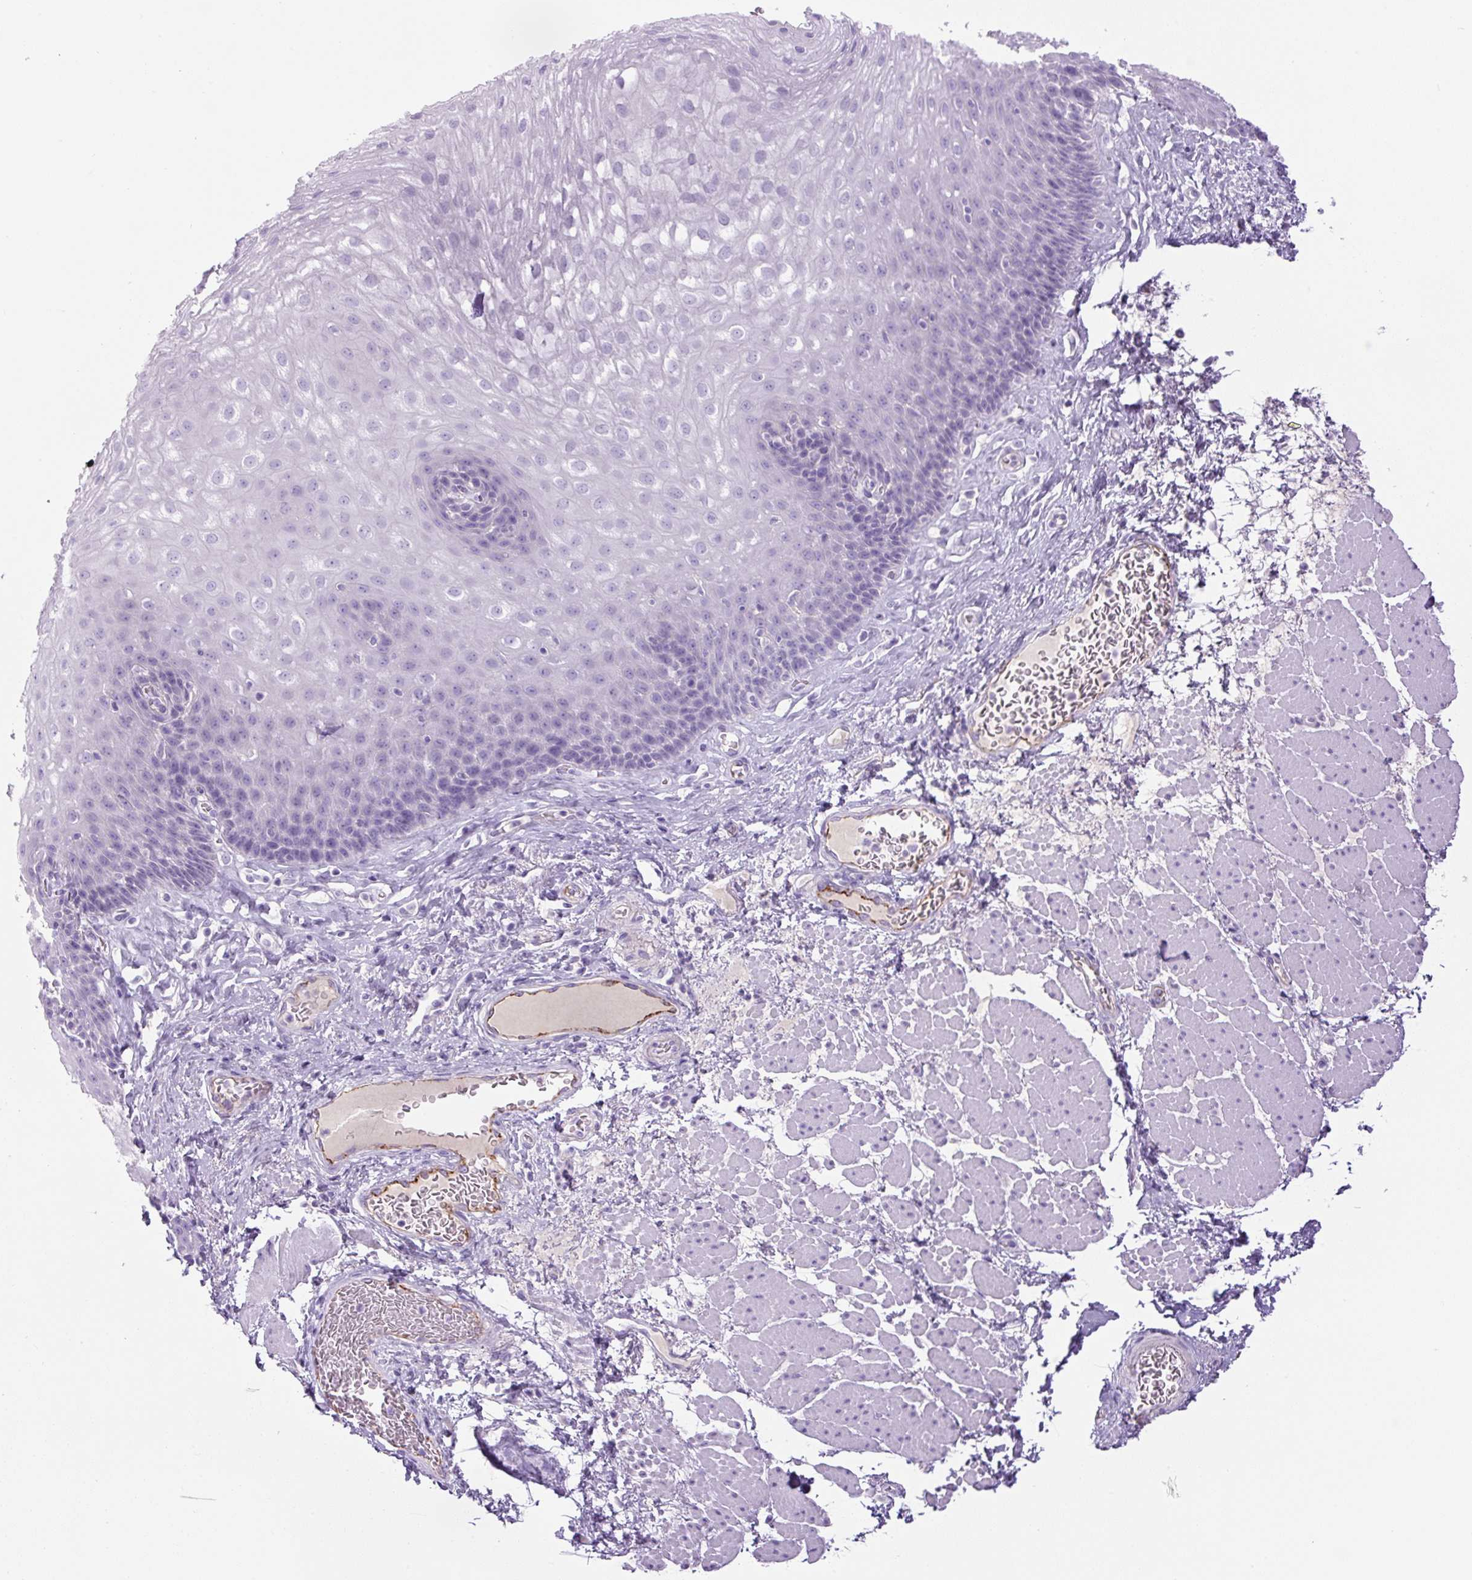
{"staining": {"intensity": "negative", "quantity": "none", "location": "none"}, "tissue": "esophagus", "cell_type": "Squamous epithelial cells", "image_type": "normal", "snomed": [{"axis": "morphology", "description": "Normal tissue, NOS"}, {"axis": "topography", "description": "Esophagus"}], "caption": "Squamous epithelial cells are negative for protein expression in benign human esophagus. (Stains: DAB IHC with hematoxylin counter stain, Microscopy: brightfield microscopy at high magnification).", "gene": "RSPO4", "patient": {"sex": "female", "age": 66}}